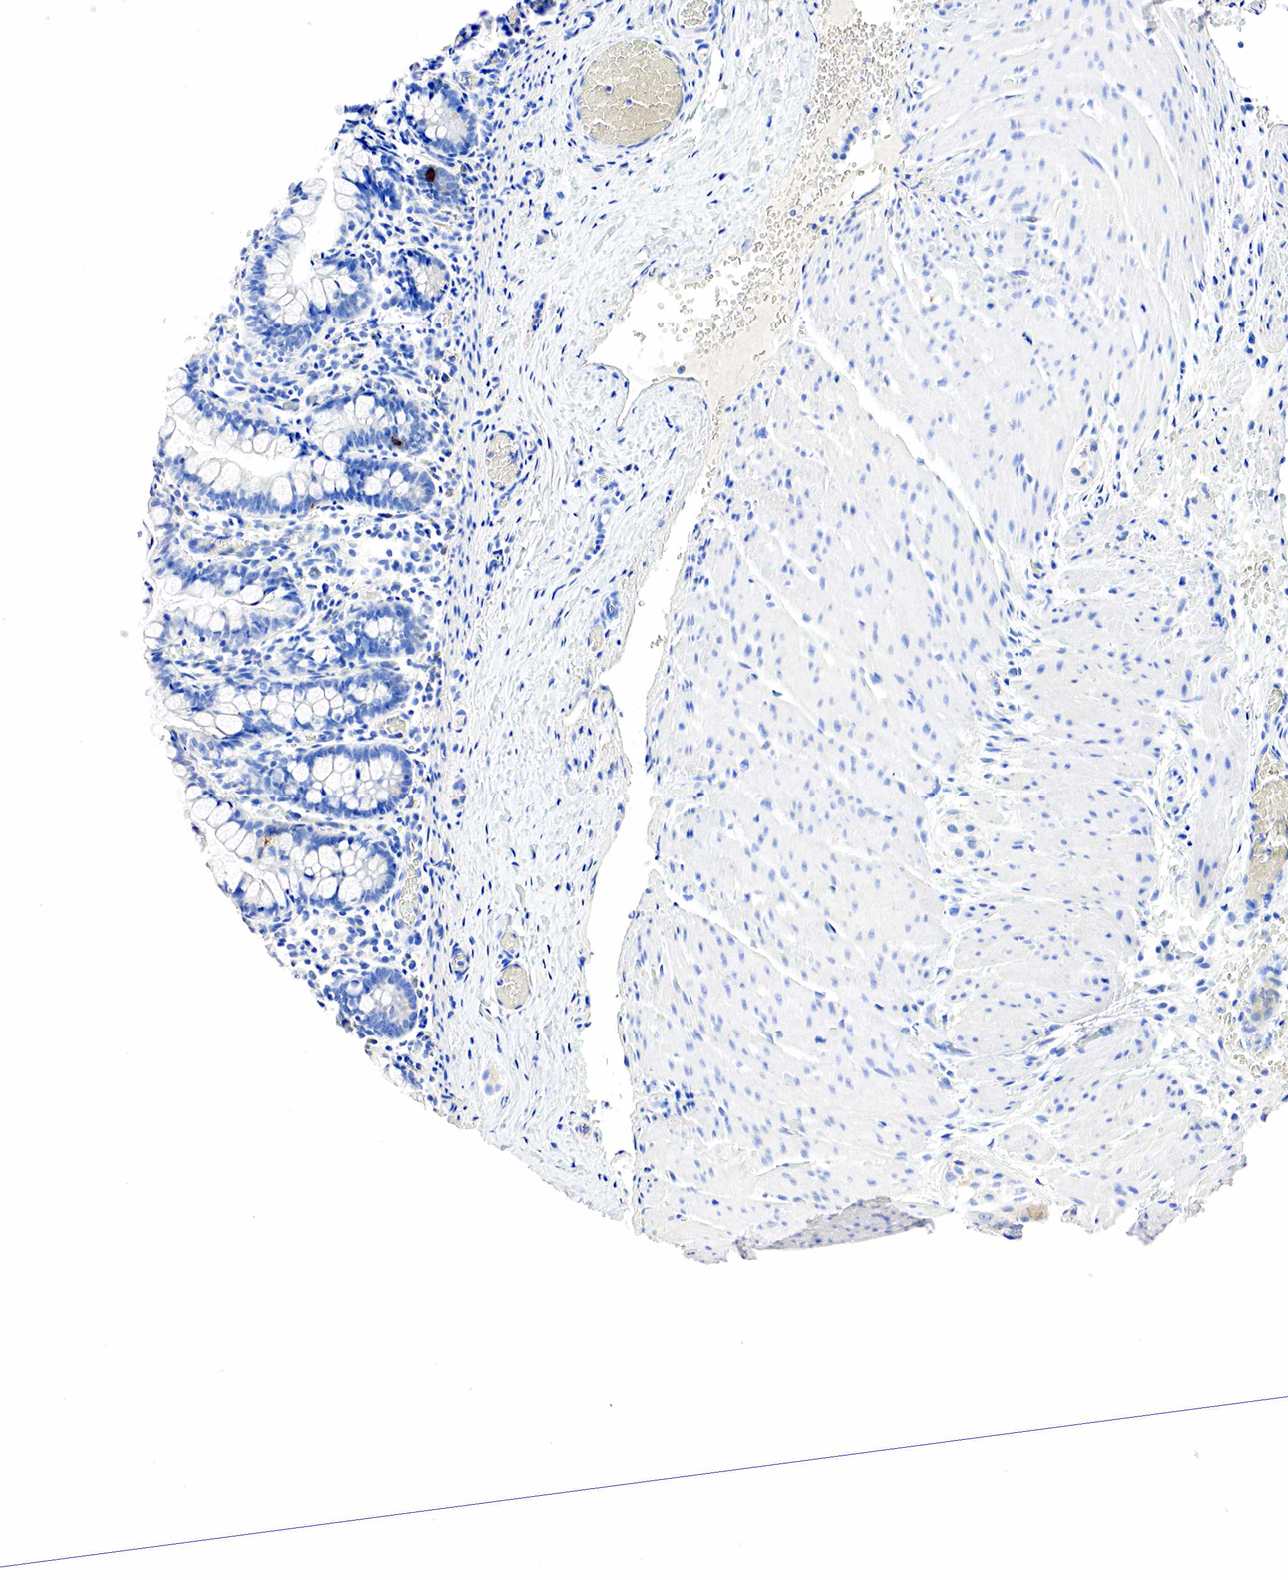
{"staining": {"intensity": "strong", "quantity": "<25%", "location": "cytoplasmic/membranous,nuclear"}, "tissue": "small intestine", "cell_type": "Glandular cells", "image_type": "normal", "snomed": [{"axis": "morphology", "description": "Normal tissue, NOS"}, {"axis": "topography", "description": "Small intestine"}], "caption": "Immunohistochemistry (IHC) (DAB (3,3'-diaminobenzidine)) staining of normal small intestine demonstrates strong cytoplasmic/membranous,nuclear protein expression in about <25% of glandular cells. Using DAB (brown) and hematoxylin (blue) stains, captured at high magnification using brightfield microscopy.", "gene": "SST", "patient": {"sex": "male", "age": 1}}